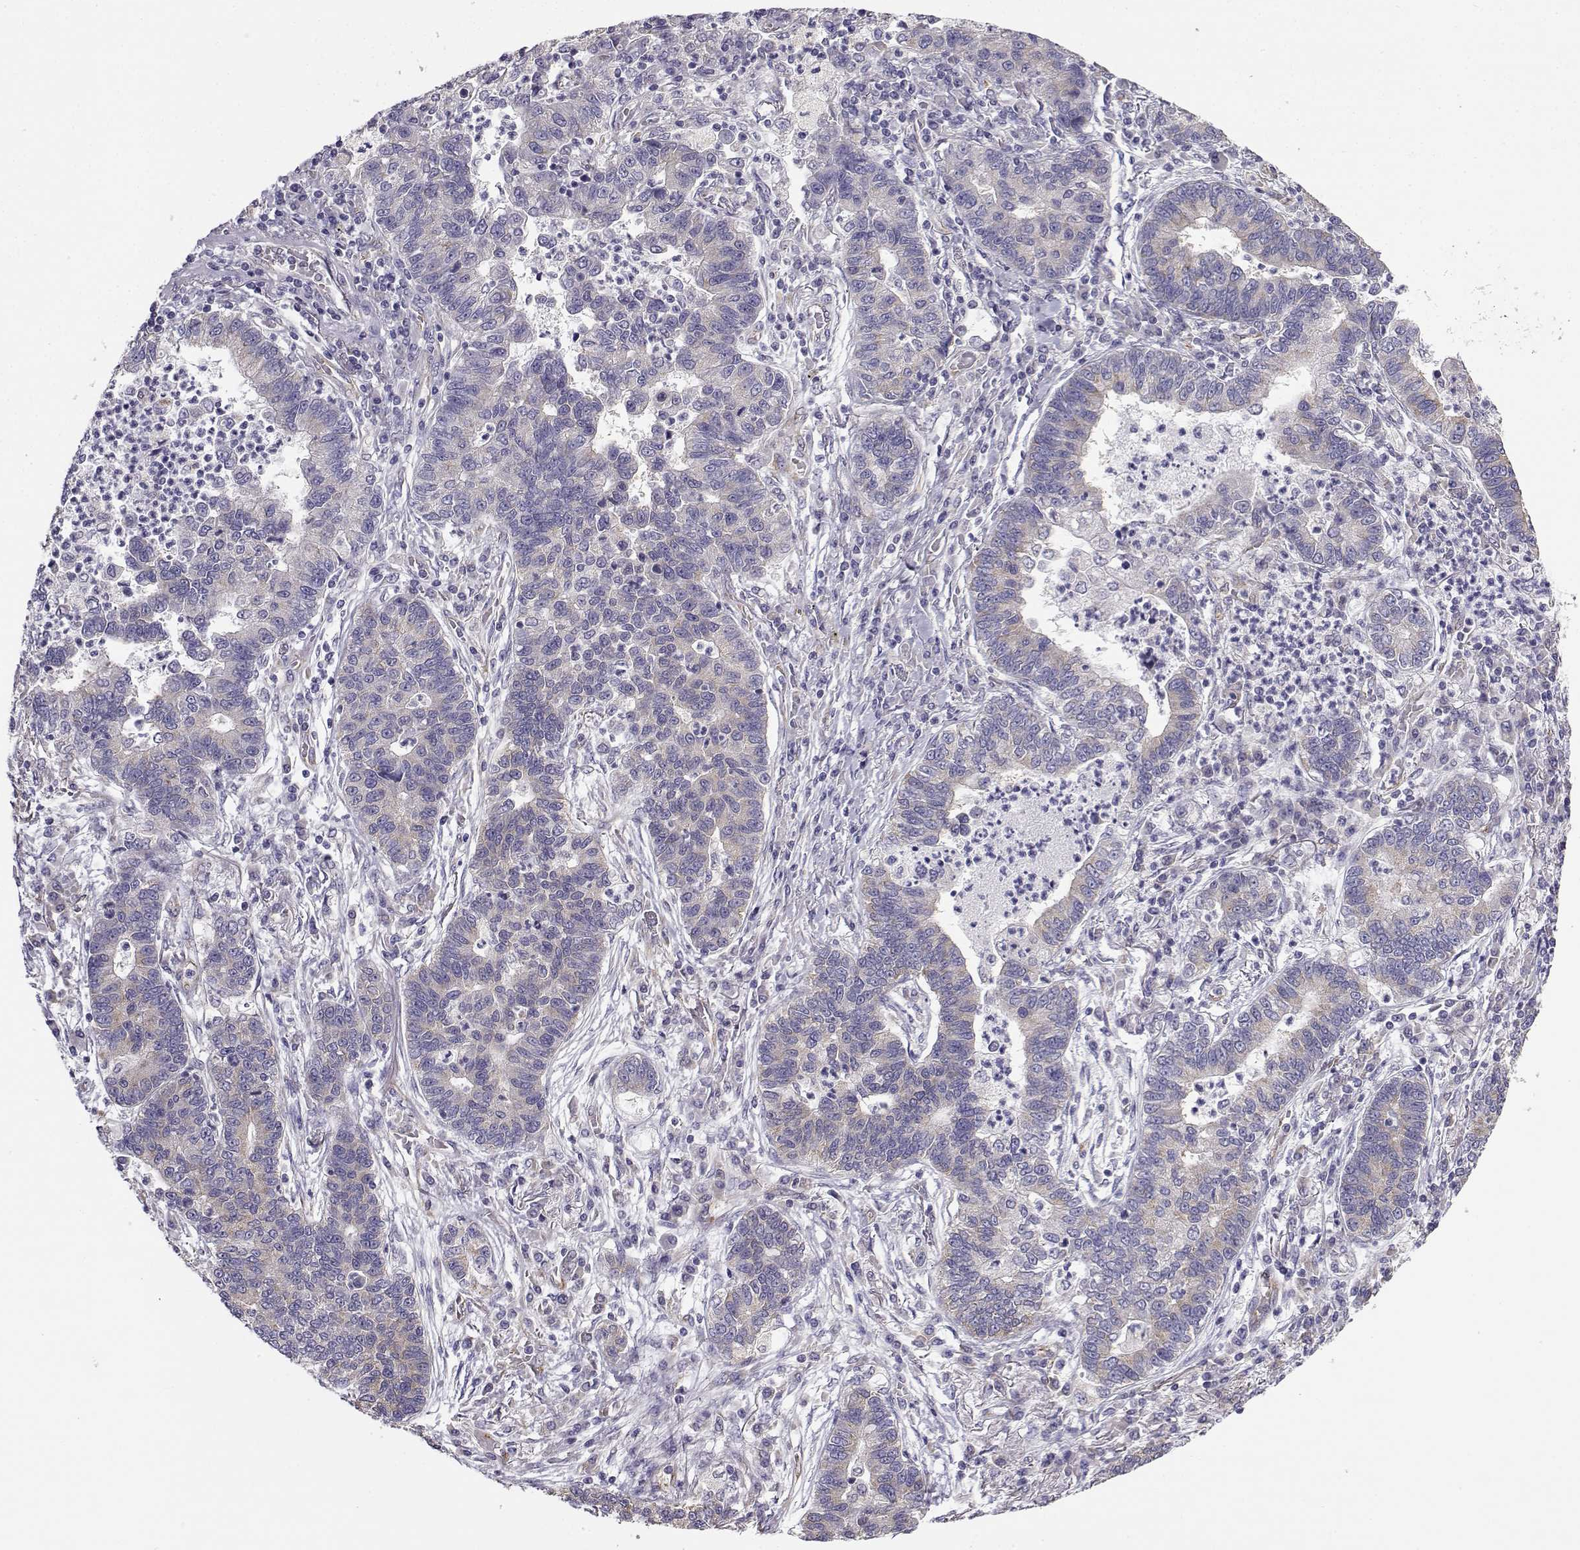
{"staining": {"intensity": "negative", "quantity": "none", "location": "none"}, "tissue": "lung cancer", "cell_type": "Tumor cells", "image_type": "cancer", "snomed": [{"axis": "morphology", "description": "Adenocarcinoma, NOS"}, {"axis": "topography", "description": "Lung"}], "caption": "An immunohistochemistry micrograph of lung cancer is shown. There is no staining in tumor cells of lung cancer.", "gene": "BEND6", "patient": {"sex": "female", "age": 57}}